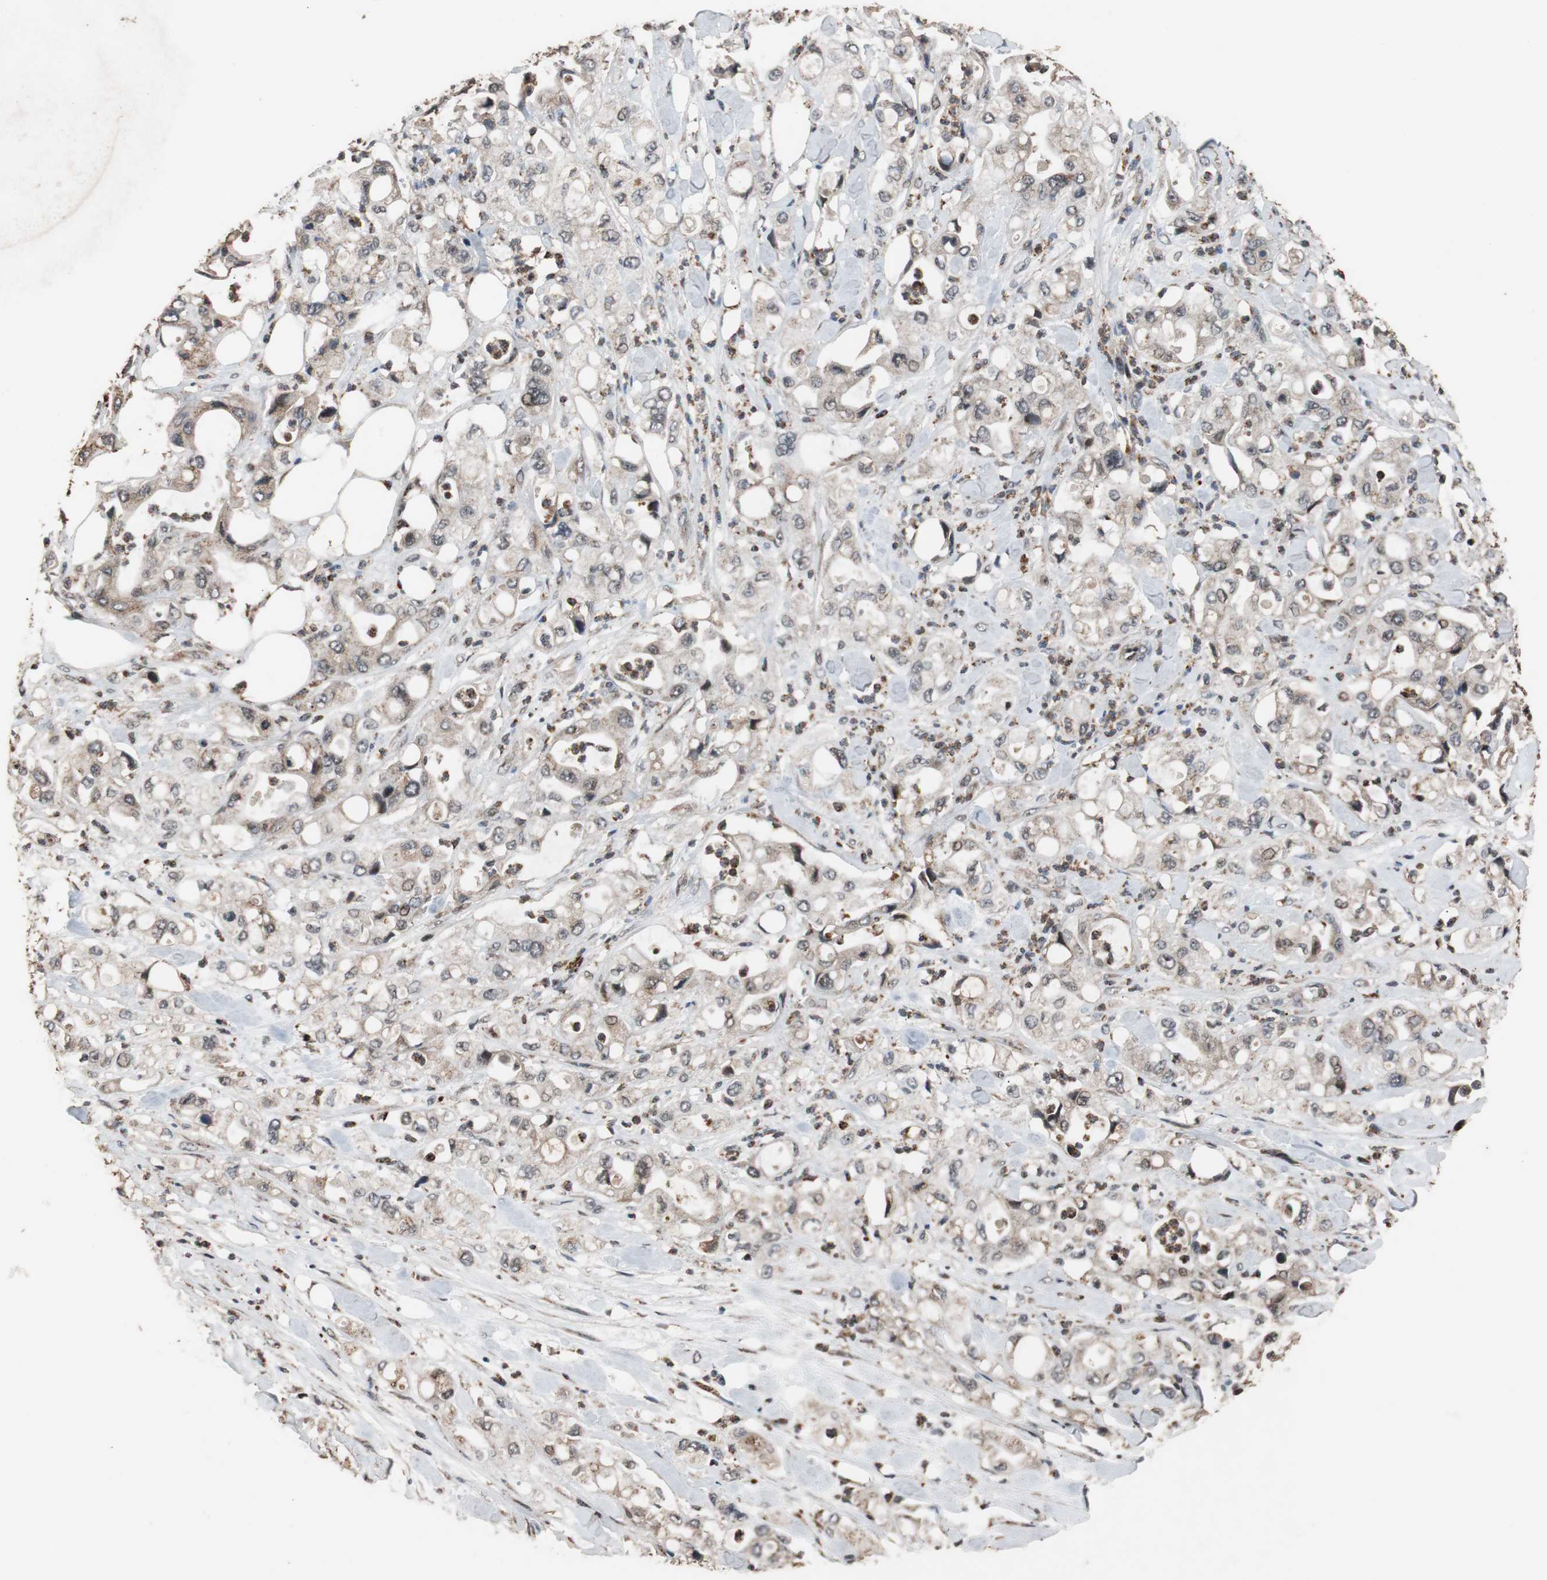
{"staining": {"intensity": "weak", "quantity": "25%-75%", "location": "cytoplasmic/membranous,nuclear"}, "tissue": "pancreatic cancer", "cell_type": "Tumor cells", "image_type": "cancer", "snomed": [{"axis": "morphology", "description": "Adenocarcinoma, NOS"}, {"axis": "topography", "description": "Pancreas"}], "caption": "Immunohistochemistry (IHC) histopathology image of human pancreatic cancer stained for a protein (brown), which exhibits low levels of weak cytoplasmic/membranous and nuclear staining in about 25%-75% of tumor cells.", "gene": "USP31", "patient": {"sex": "male", "age": 70}}